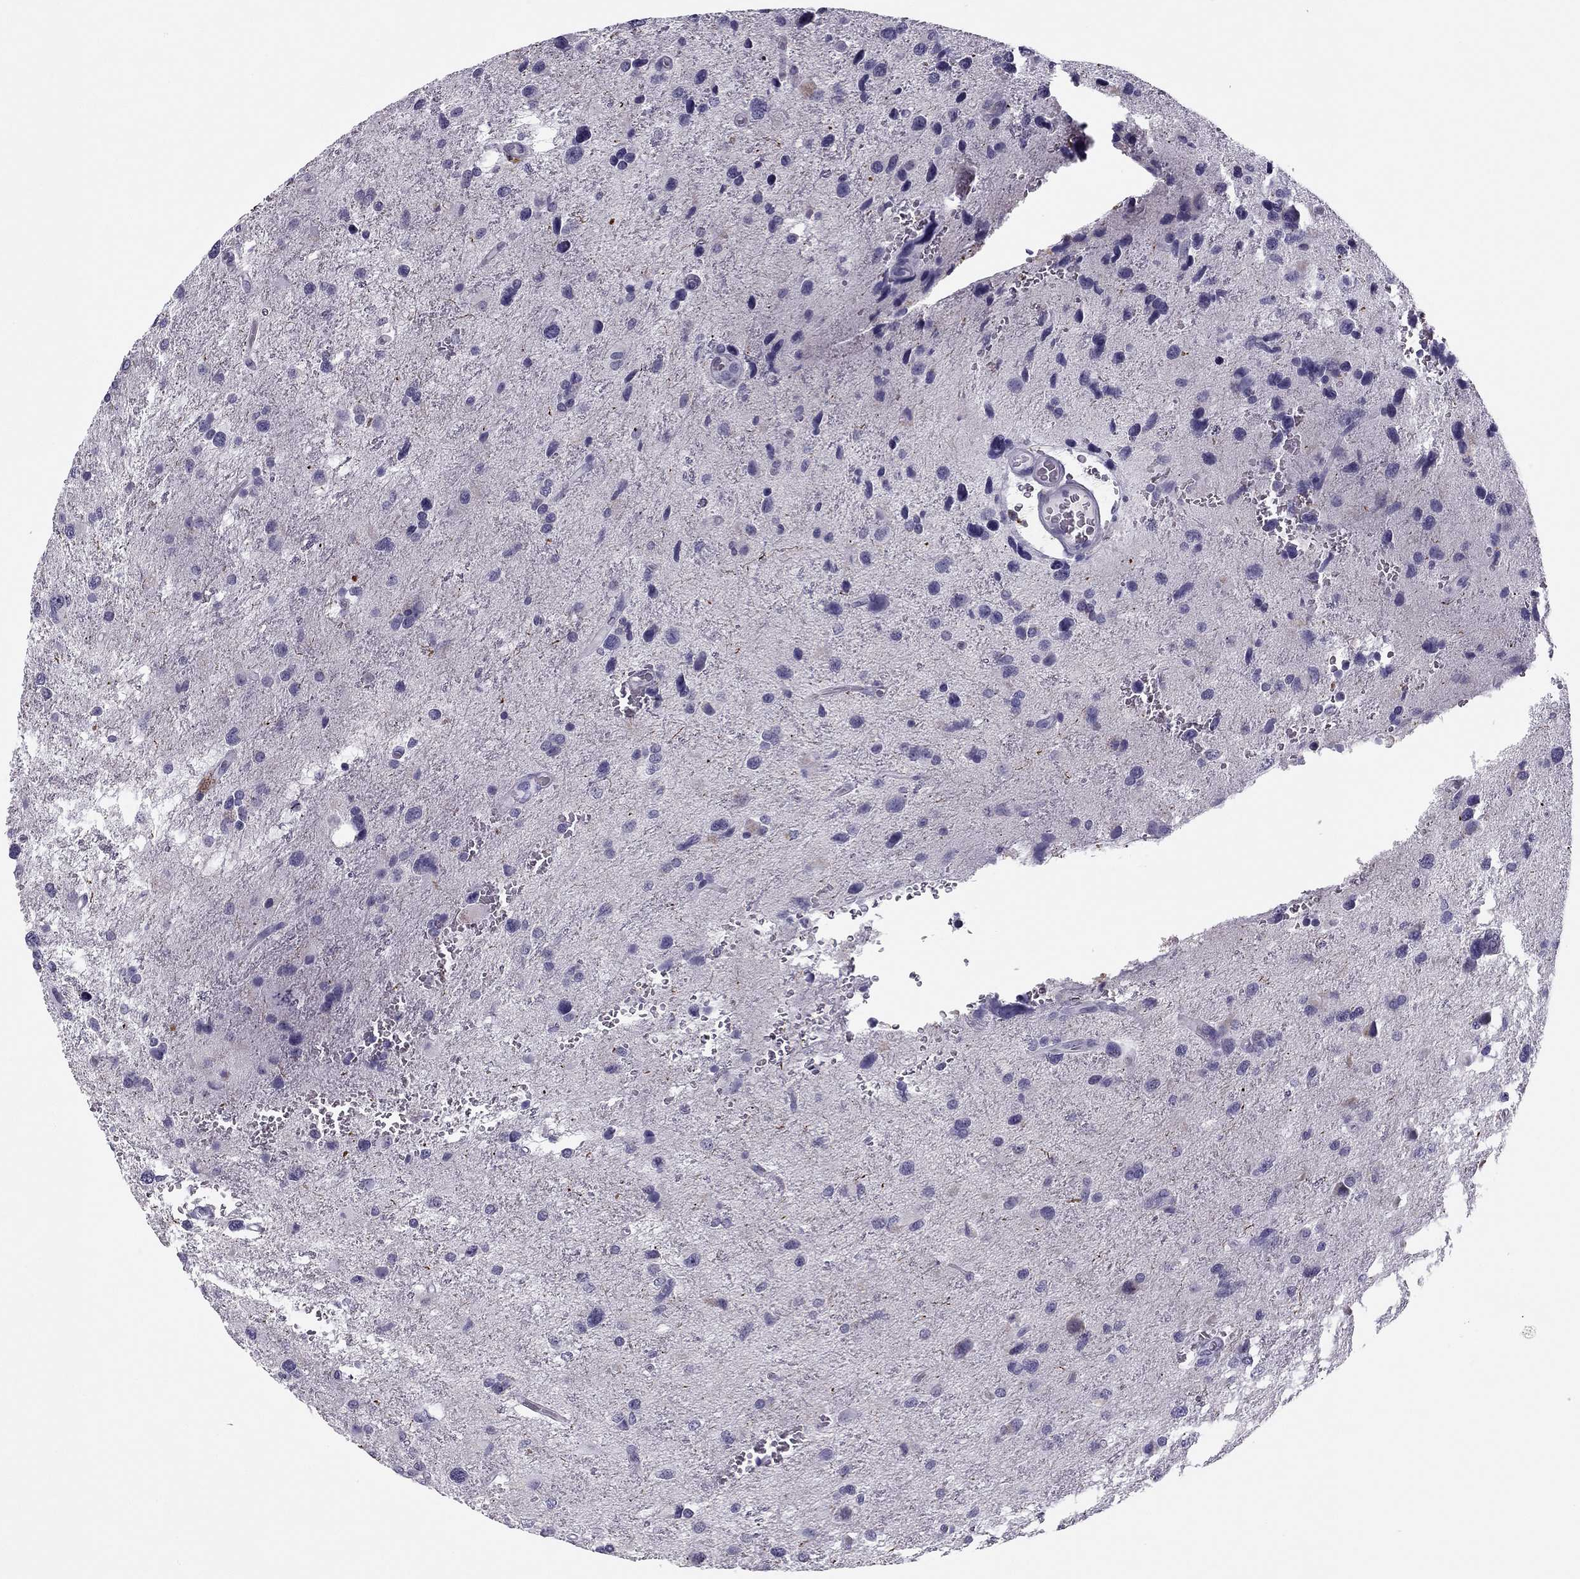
{"staining": {"intensity": "negative", "quantity": "none", "location": "none"}, "tissue": "glioma", "cell_type": "Tumor cells", "image_type": "cancer", "snomed": [{"axis": "morphology", "description": "Glioma, malignant, NOS"}, {"axis": "morphology", "description": "Glioma, malignant, High grade"}, {"axis": "topography", "description": "Brain"}], "caption": "An image of glioma stained for a protein displays no brown staining in tumor cells.", "gene": "MC5R", "patient": {"sex": "female", "age": 71}}